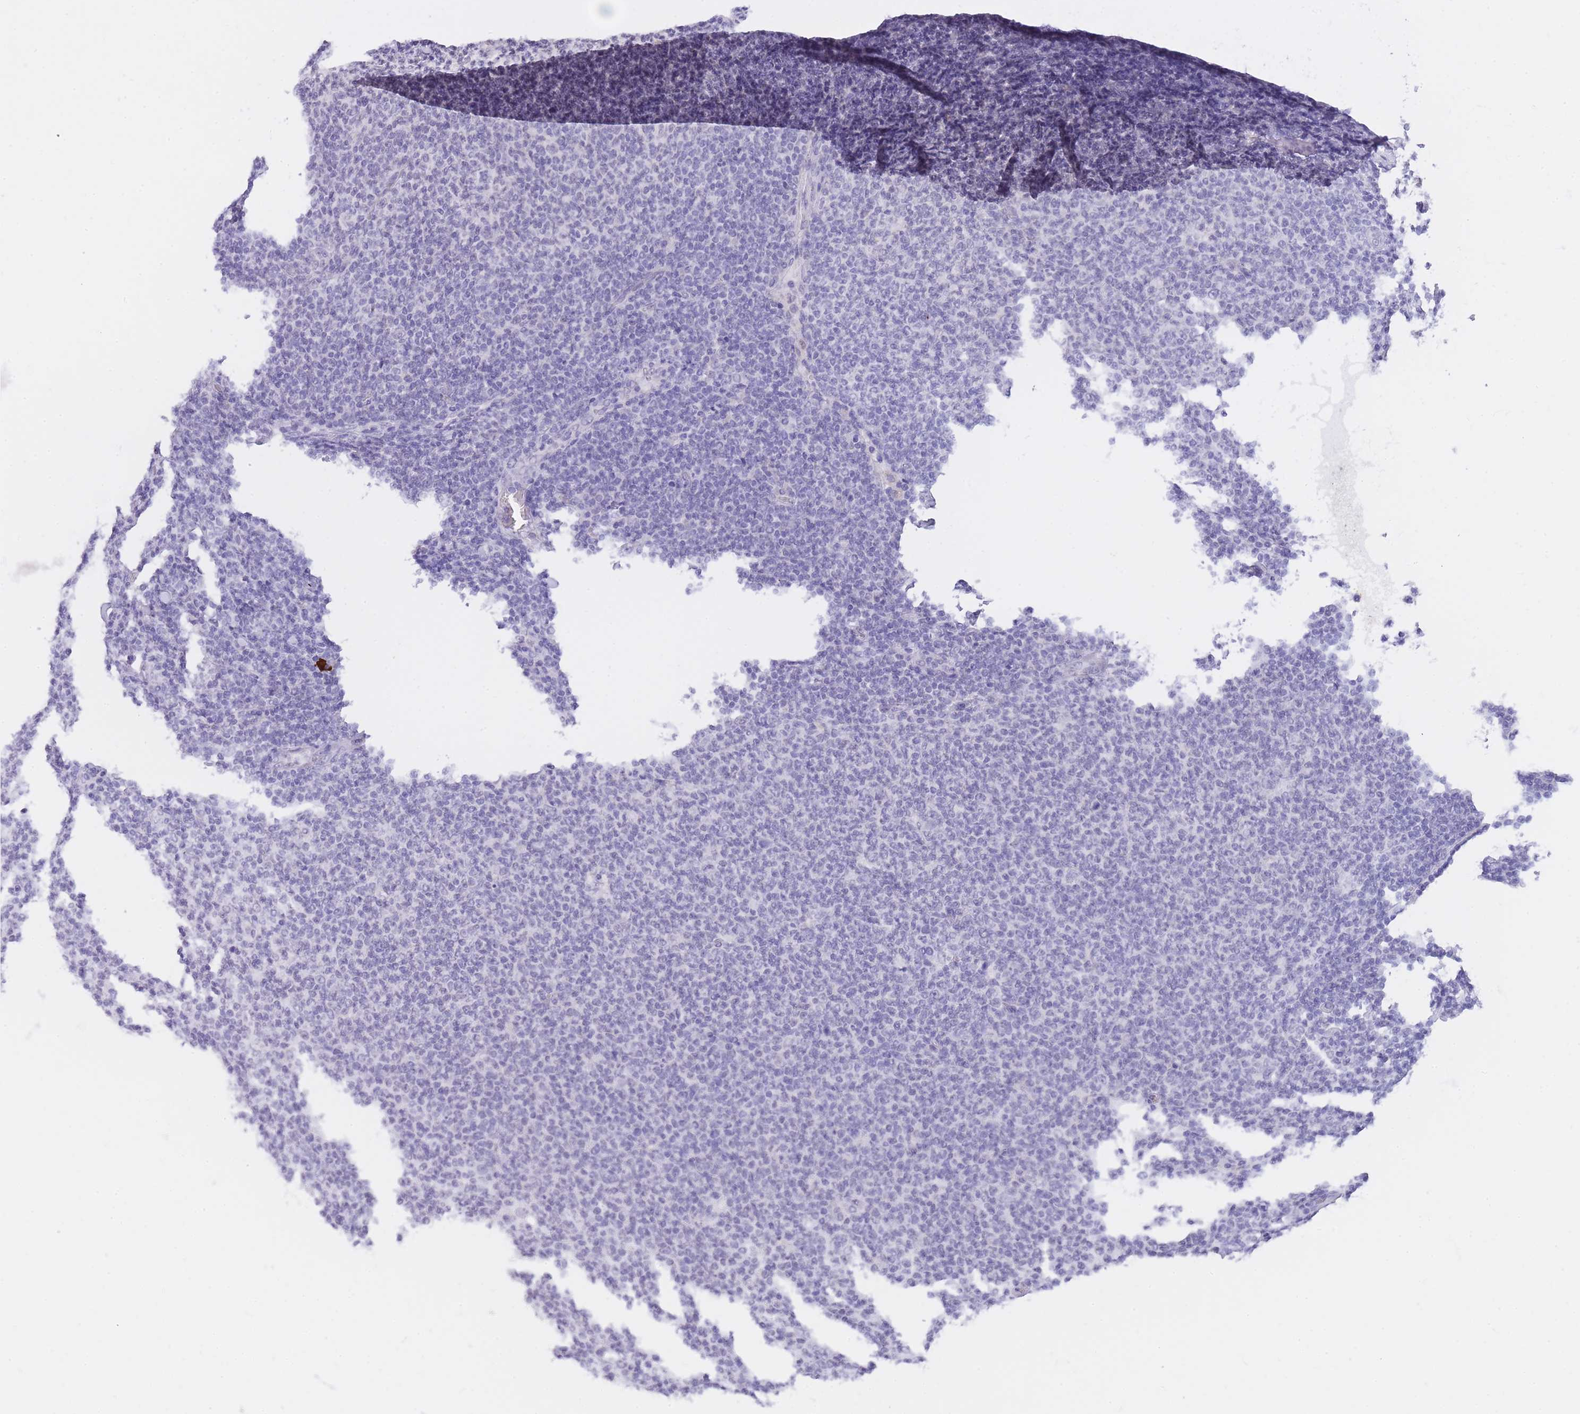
{"staining": {"intensity": "negative", "quantity": "none", "location": "none"}, "tissue": "lymphoma", "cell_type": "Tumor cells", "image_type": "cancer", "snomed": [{"axis": "morphology", "description": "Malignant lymphoma, non-Hodgkin's type, Low grade"}, {"axis": "topography", "description": "Lymph node"}], "caption": "Tumor cells are negative for protein expression in human low-grade malignant lymphoma, non-Hodgkin's type. The staining is performed using DAB (3,3'-diaminobenzidine) brown chromogen with nuclei counter-stained in using hematoxylin.", "gene": "FRAT2", "patient": {"sex": "male", "age": 66}}